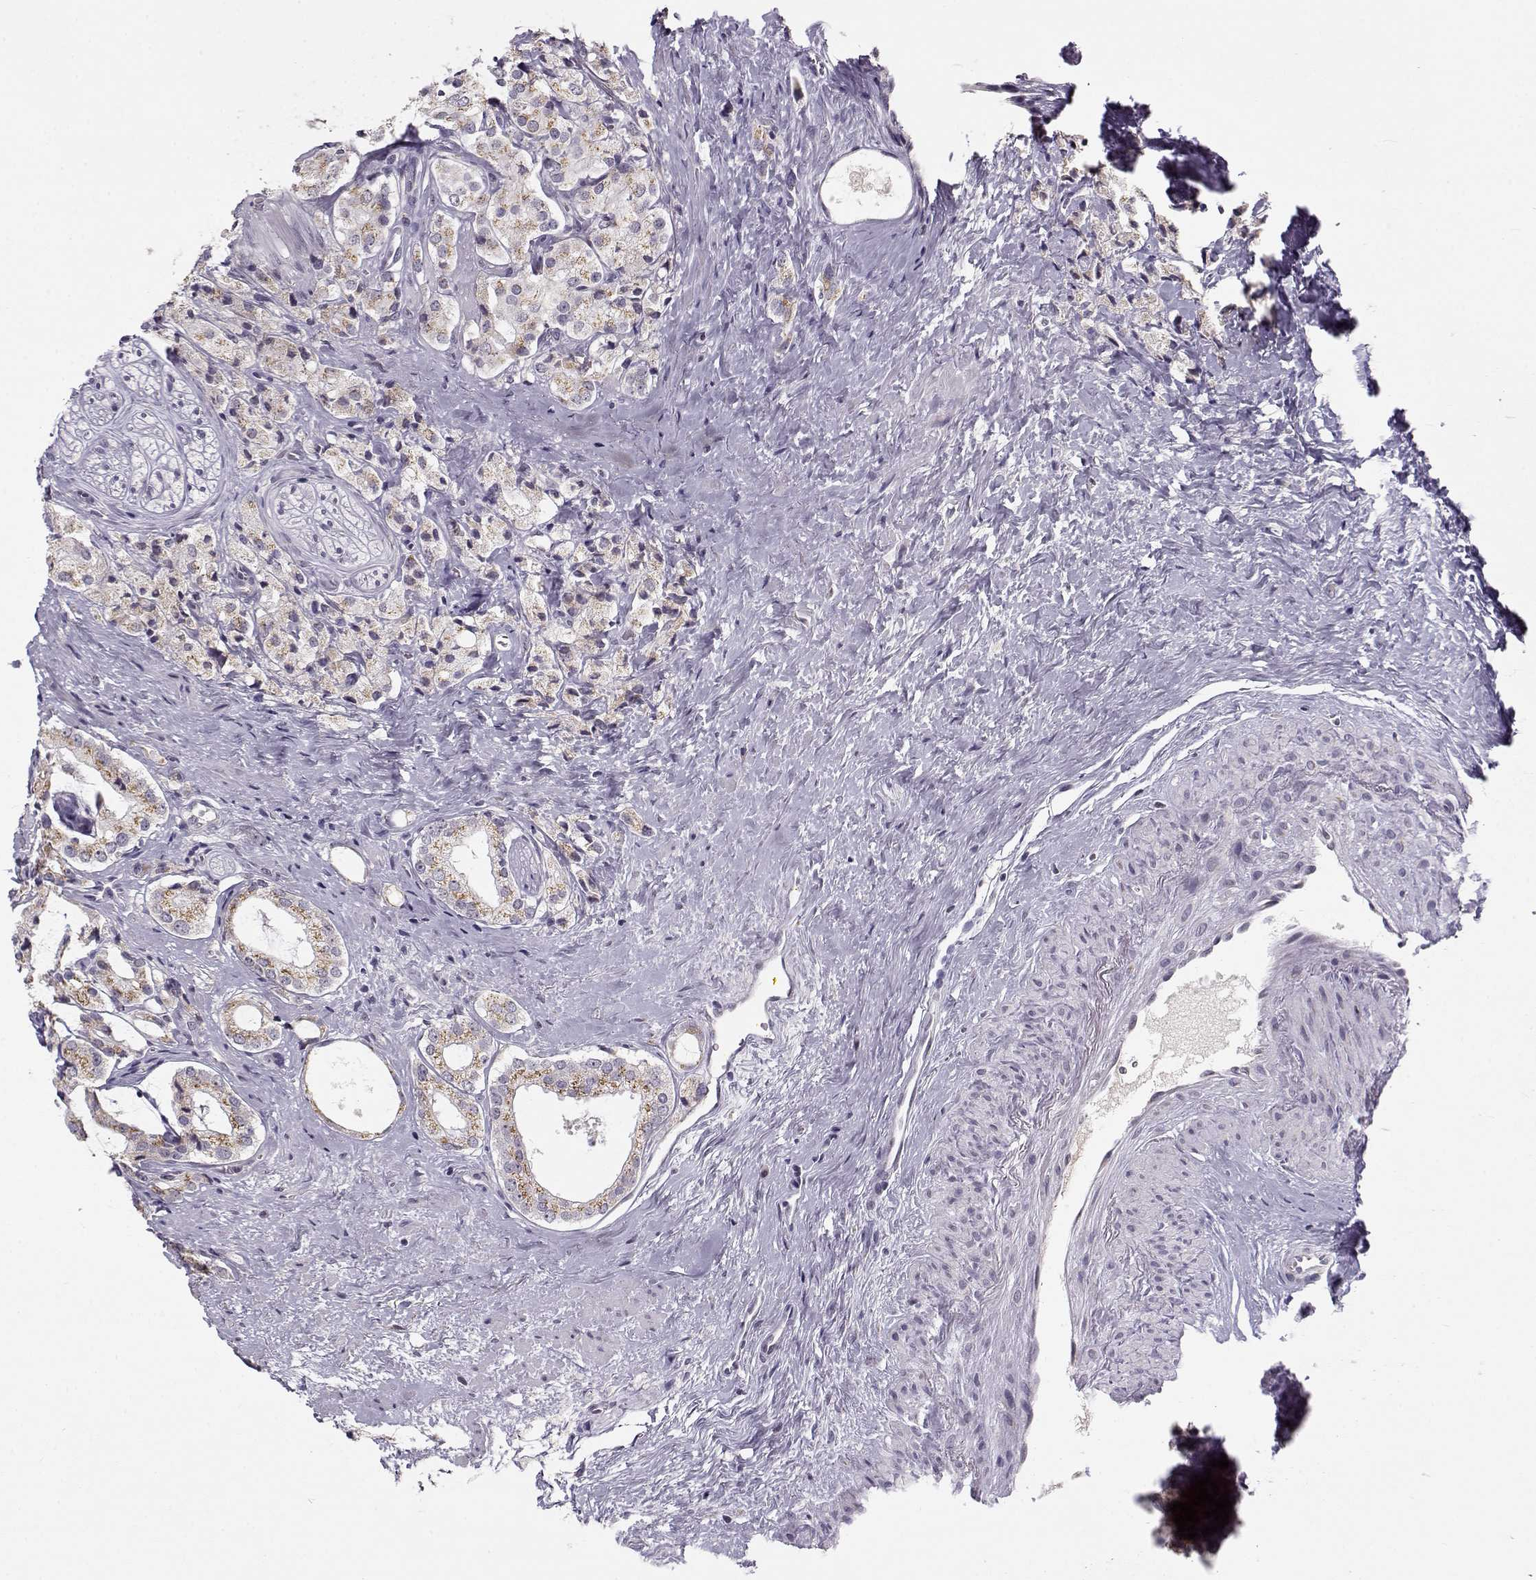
{"staining": {"intensity": "moderate", "quantity": ">75%", "location": "cytoplasmic/membranous"}, "tissue": "prostate cancer", "cell_type": "Tumor cells", "image_type": "cancer", "snomed": [{"axis": "morphology", "description": "Adenocarcinoma, NOS"}, {"axis": "topography", "description": "Prostate"}], "caption": "Moderate cytoplasmic/membranous positivity for a protein is appreciated in about >75% of tumor cells of prostate adenocarcinoma using IHC.", "gene": "SLC4A5", "patient": {"sex": "male", "age": 66}}